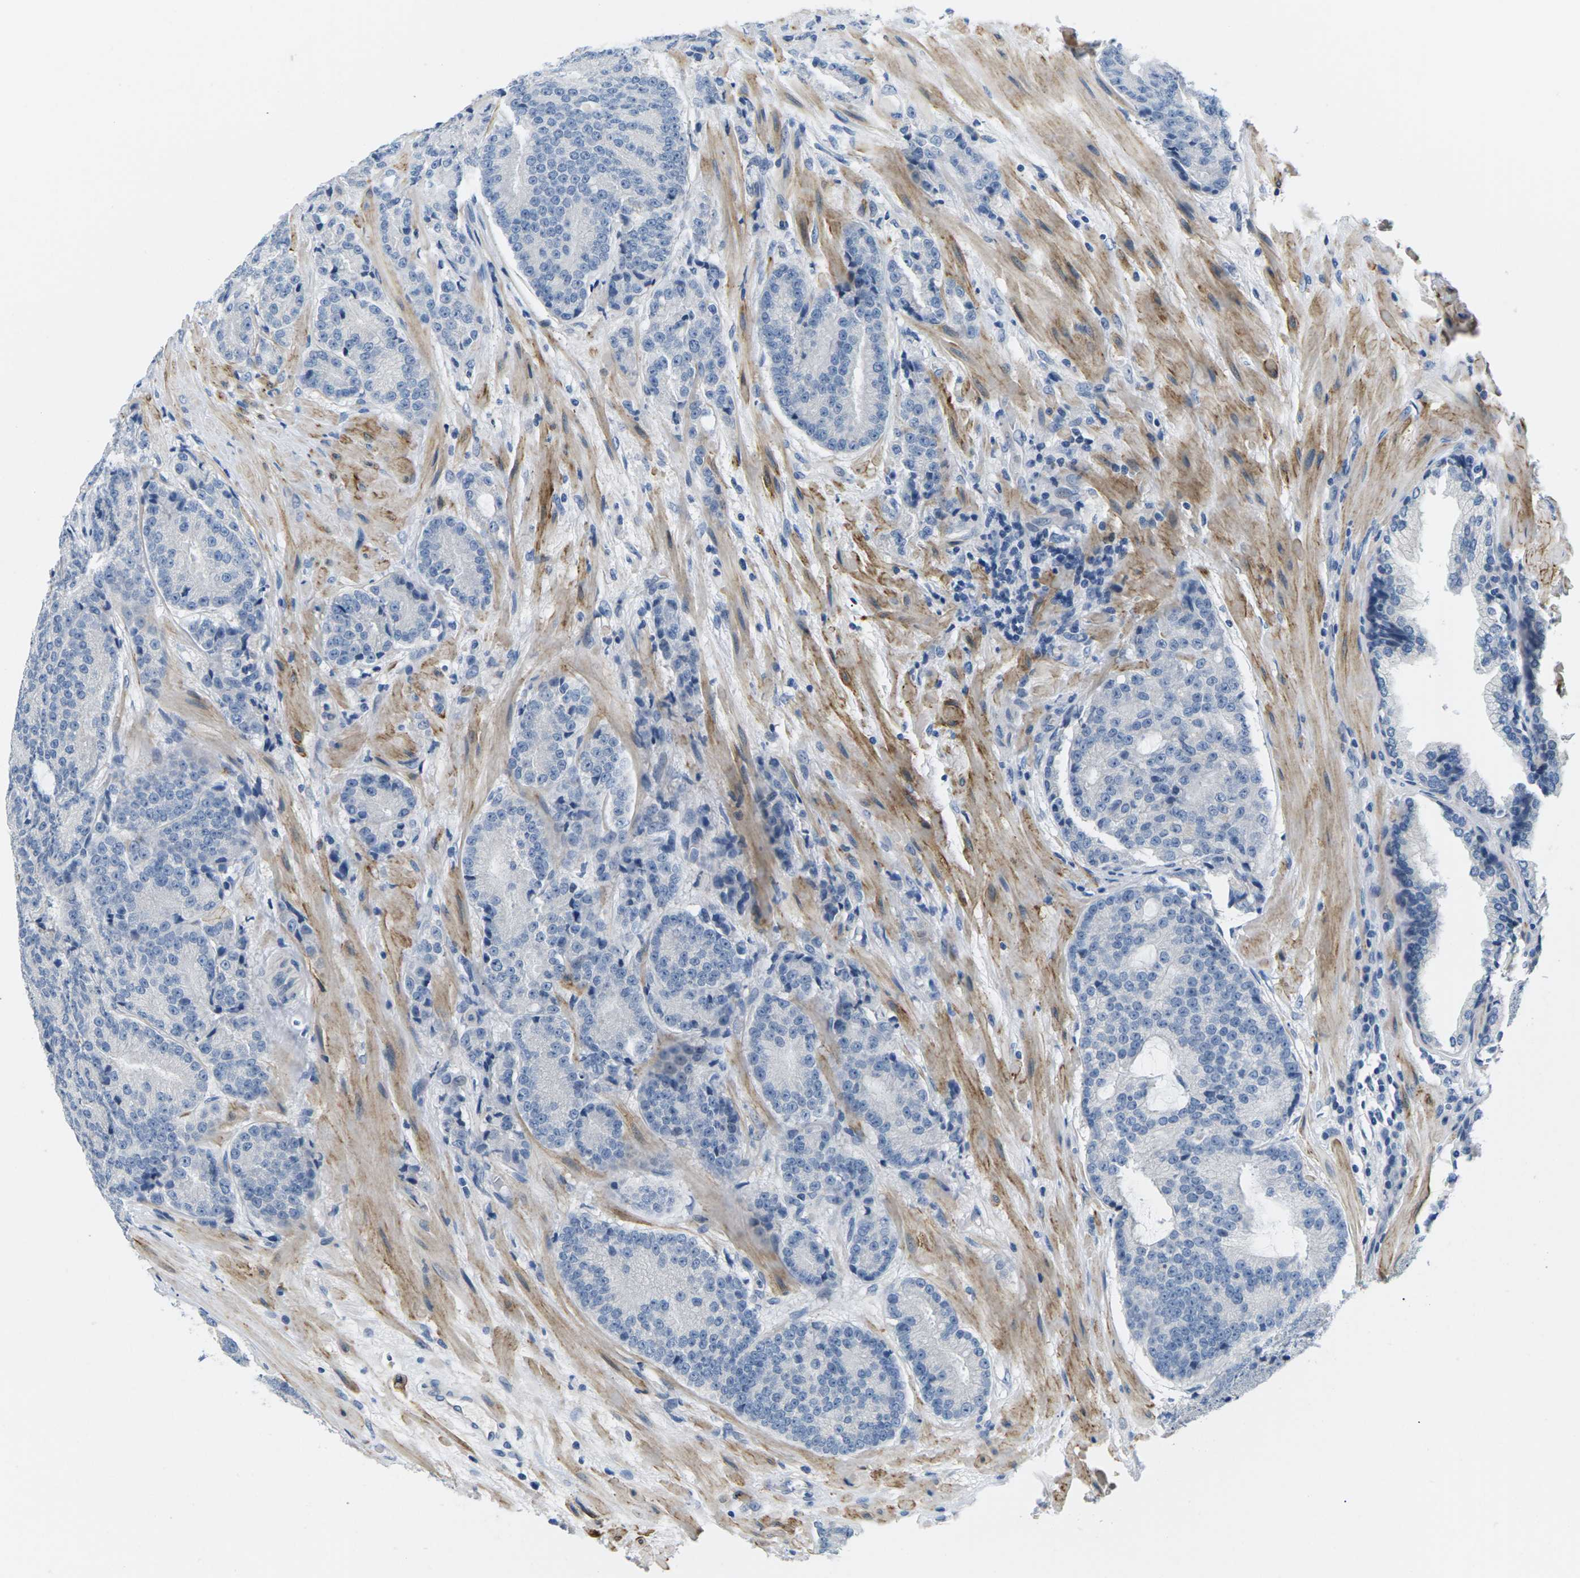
{"staining": {"intensity": "negative", "quantity": "none", "location": "none"}, "tissue": "prostate cancer", "cell_type": "Tumor cells", "image_type": "cancer", "snomed": [{"axis": "morphology", "description": "Adenocarcinoma, High grade"}, {"axis": "topography", "description": "Prostate"}], "caption": "IHC of prostate cancer shows no expression in tumor cells.", "gene": "TSPAN2", "patient": {"sex": "male", "age": 61}}